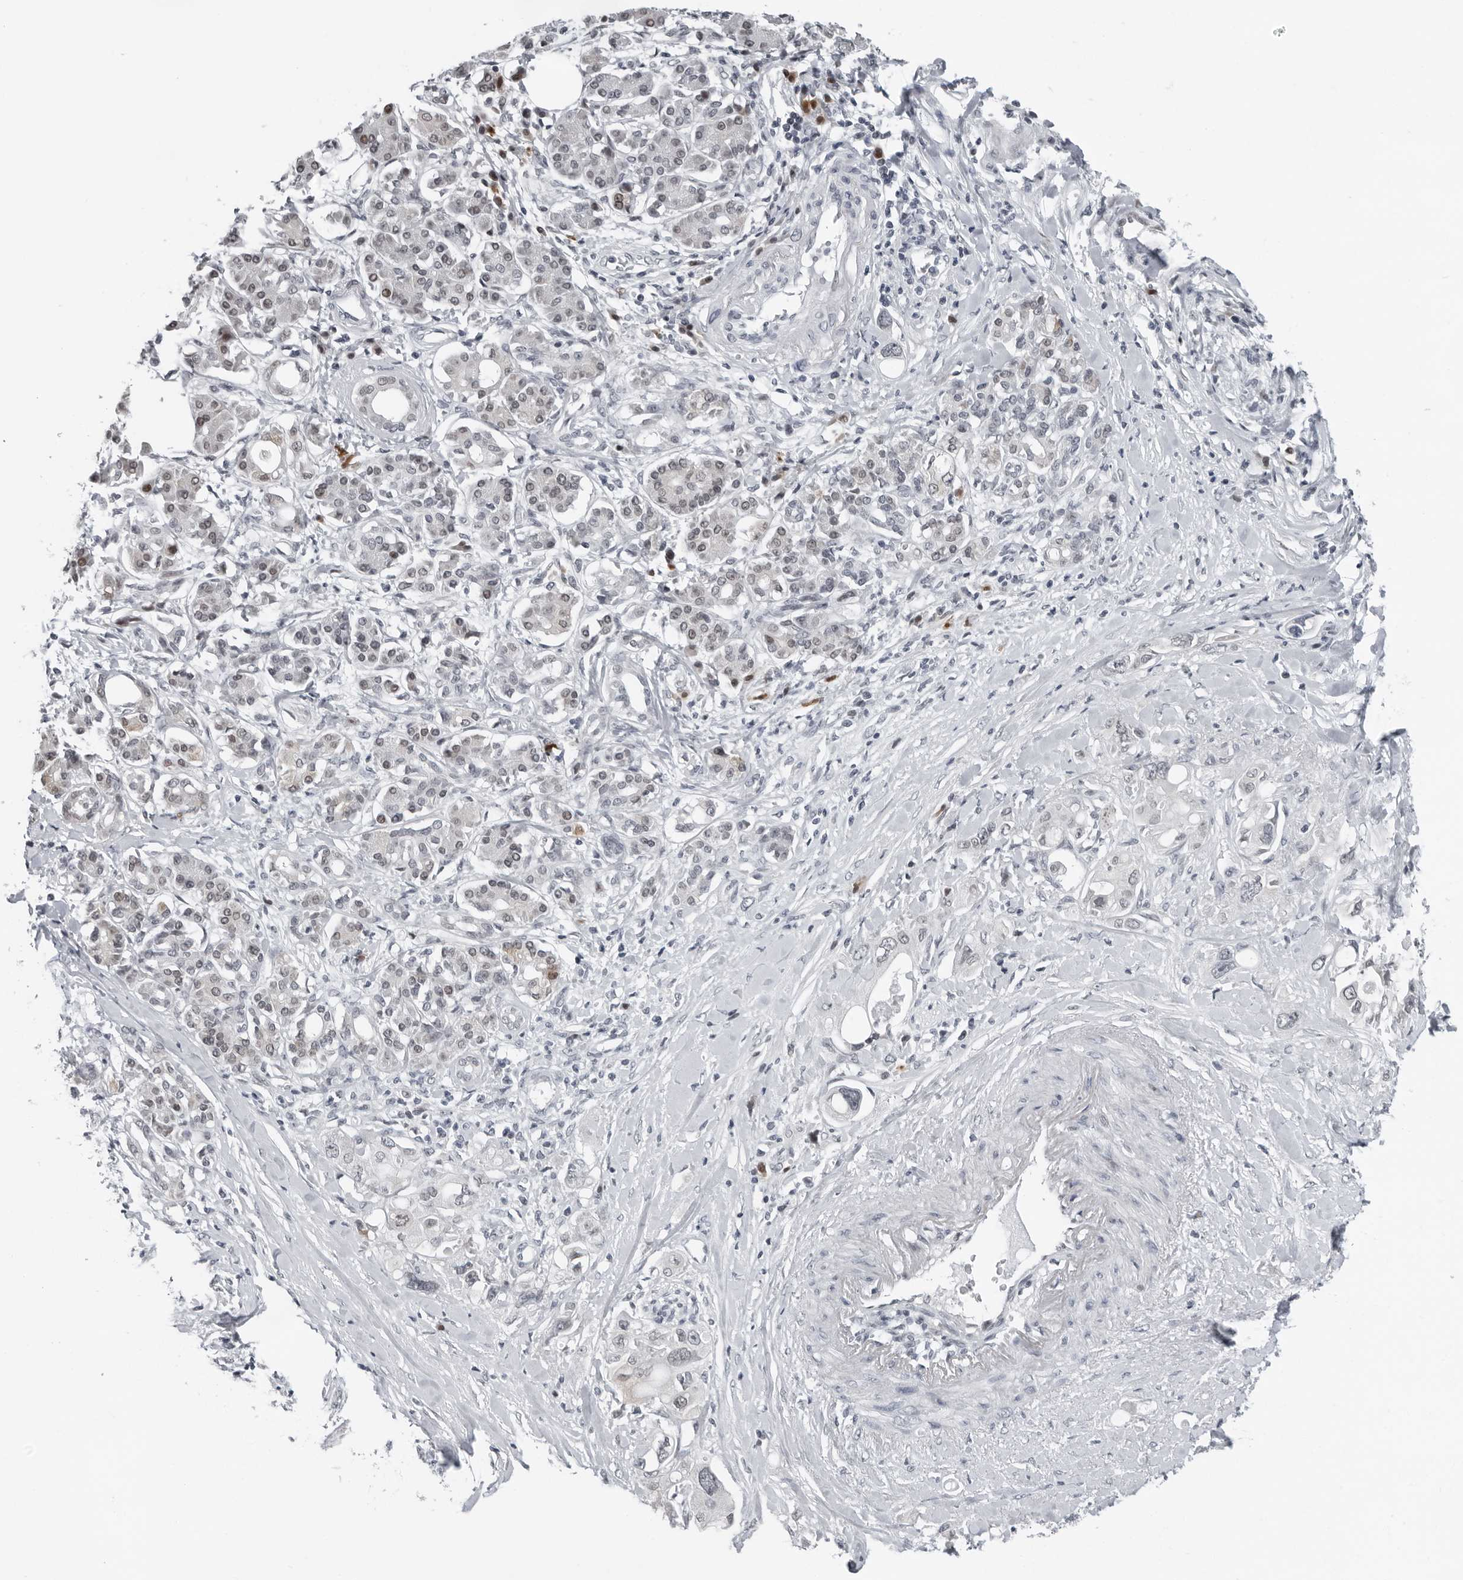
{"staining": {"intensity": "negative", "quantity": "none", "location": "none"}, "tissue": "pancreatic cancer", "cell_type": "Tumor cells", "image_type": "cancer", "snomed": [{"axis": "morphology", "description": "Adenocarcinoma, NOS"}, {"axis": "topography", "description": "Pancreas"}], "caption": "Photomicrograph shows no significant protein expression in tumor cells of adenocarcinoma (pancreatic).", "gene": "PPP1R42", "patient": {"sex": "female", "age": 56}}